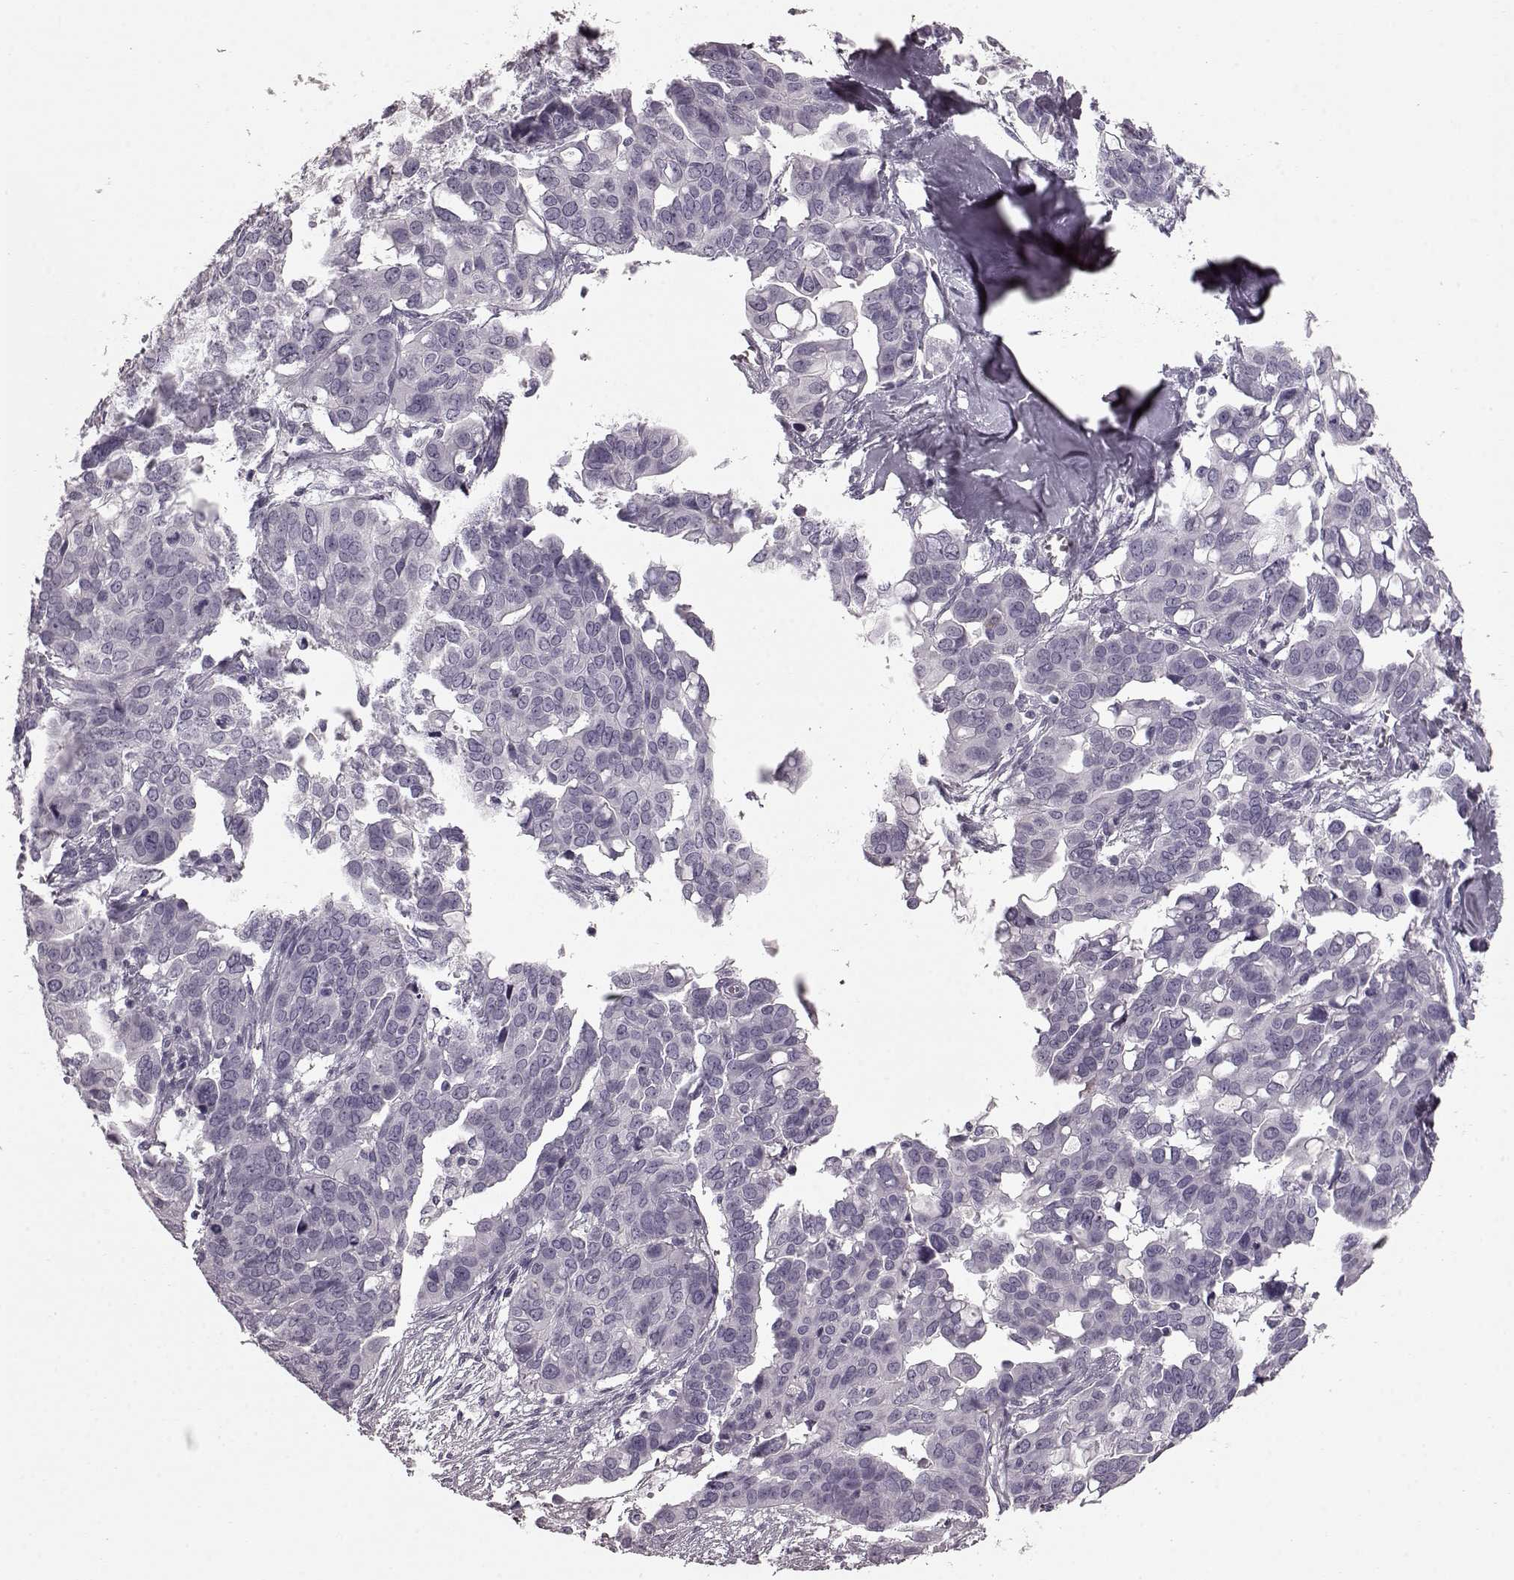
{"staining": {"intensity": "negative", "quantity": "none", "location": "none"}, "tissue": "ovarian cancer", "cell_type": "Tumor cells", "image_type": "cancer", "snomed": [{"axis": "morphology", "description": "Carcinoma, endometroid"}, {"axis": "topography", "description": "Ovary"}], "caption": "This is an immunohistochemistry histopathology image of ovarian endometroid carcinoma. There is no expression in tumor cells.", "gene": "CST7", "patient": {"sex": "female", "age": 78}}